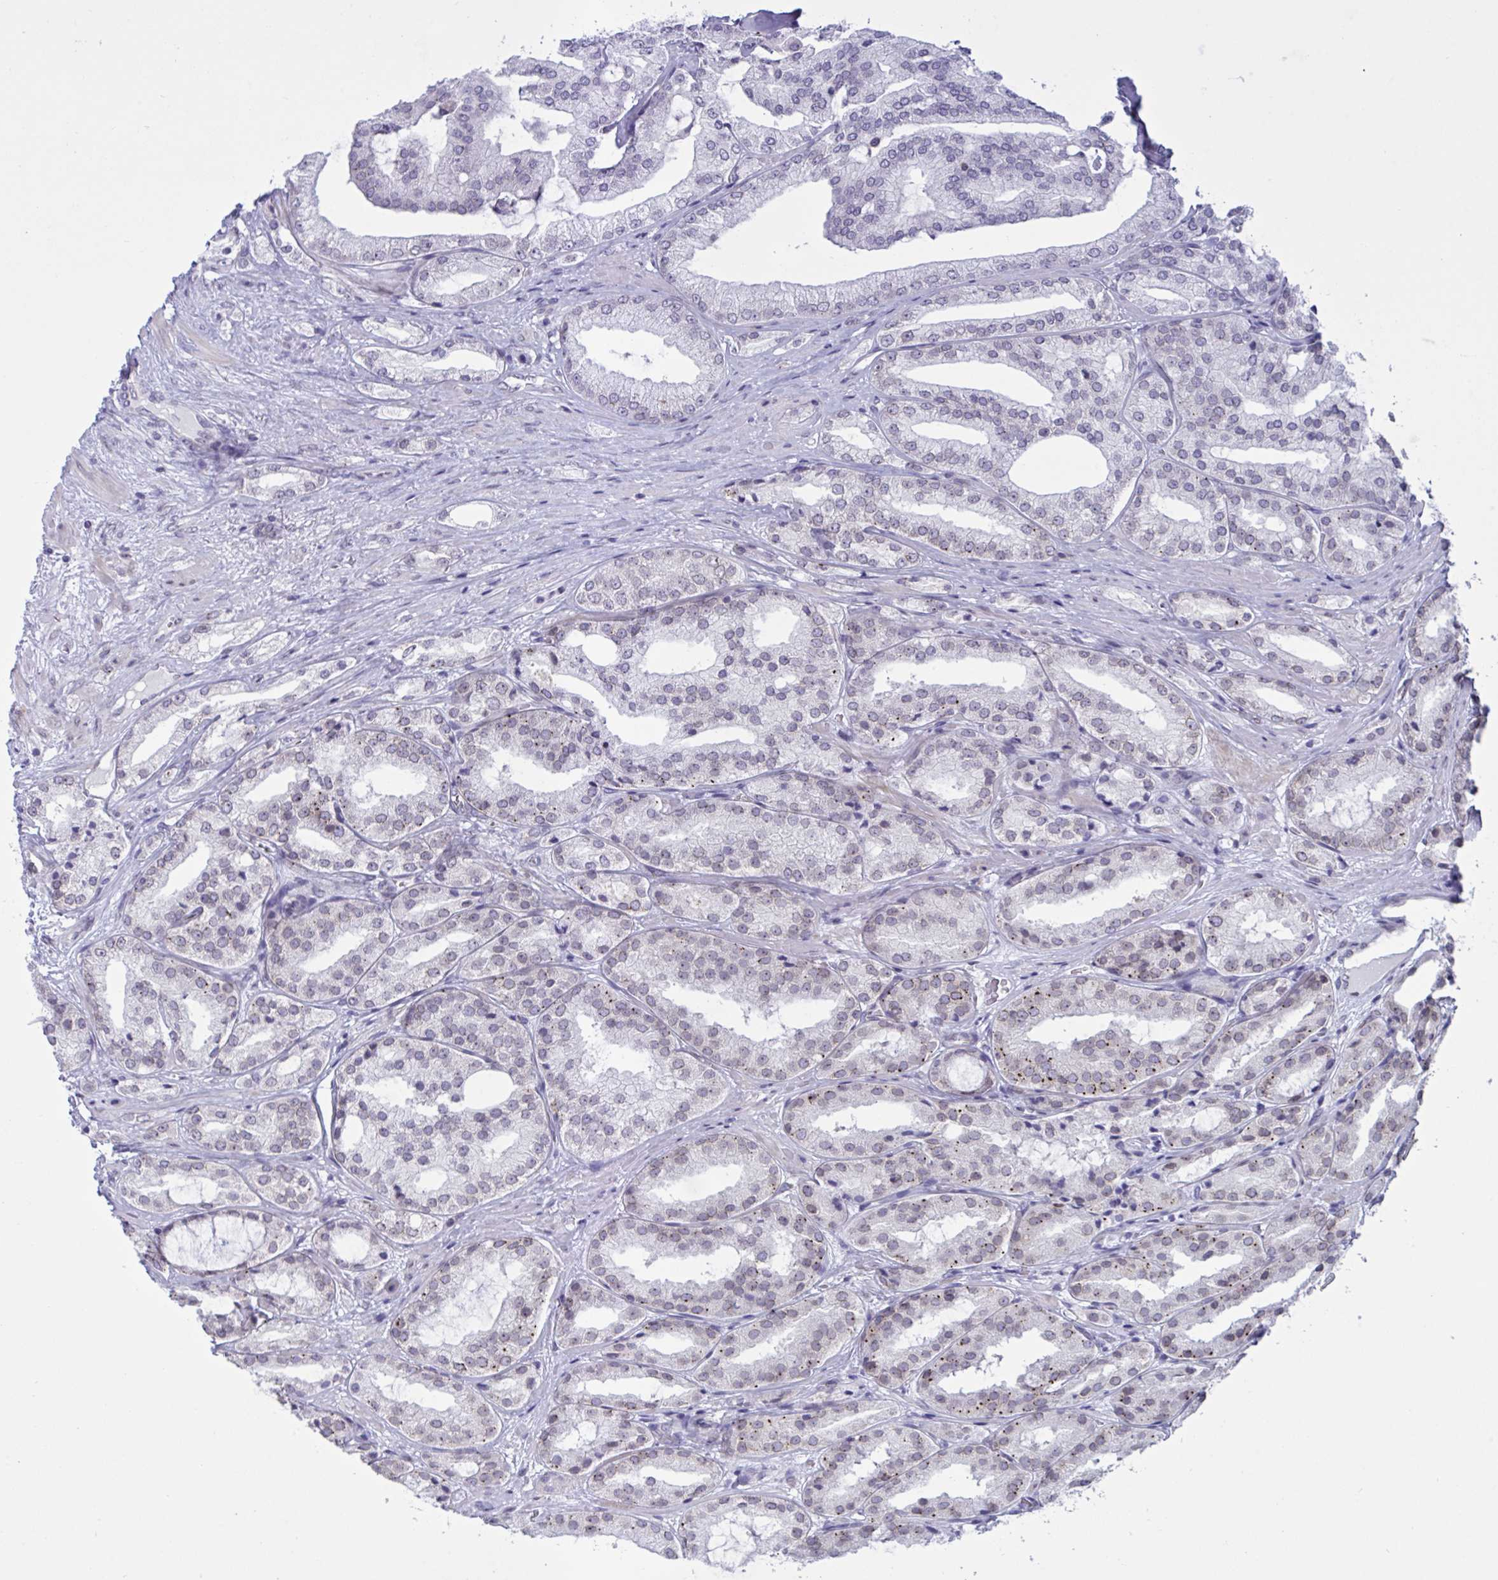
{"staining": {"intensity": "weak", "quantity": "25%-75%", "location": "cytoplasmic/membranous,nuclear"}, "tissue": "prostate cancer", "cell_type": "Tumor cells", "image_type": "cancer", "snomed": [{"axis": "morphology", "description": "Adenocarcinoma, High grade"}, {"axis": "topography", "description": "Prostate"}], "caption": "DAB immunohistochemical staining of prostate cancer displays weak cytoplasmic/membranous and nuclear protein expression in approximately 25%-75% of tumor cells.", "gene": "DOCK11", "patient": {"sex": "male", "age": 68}}